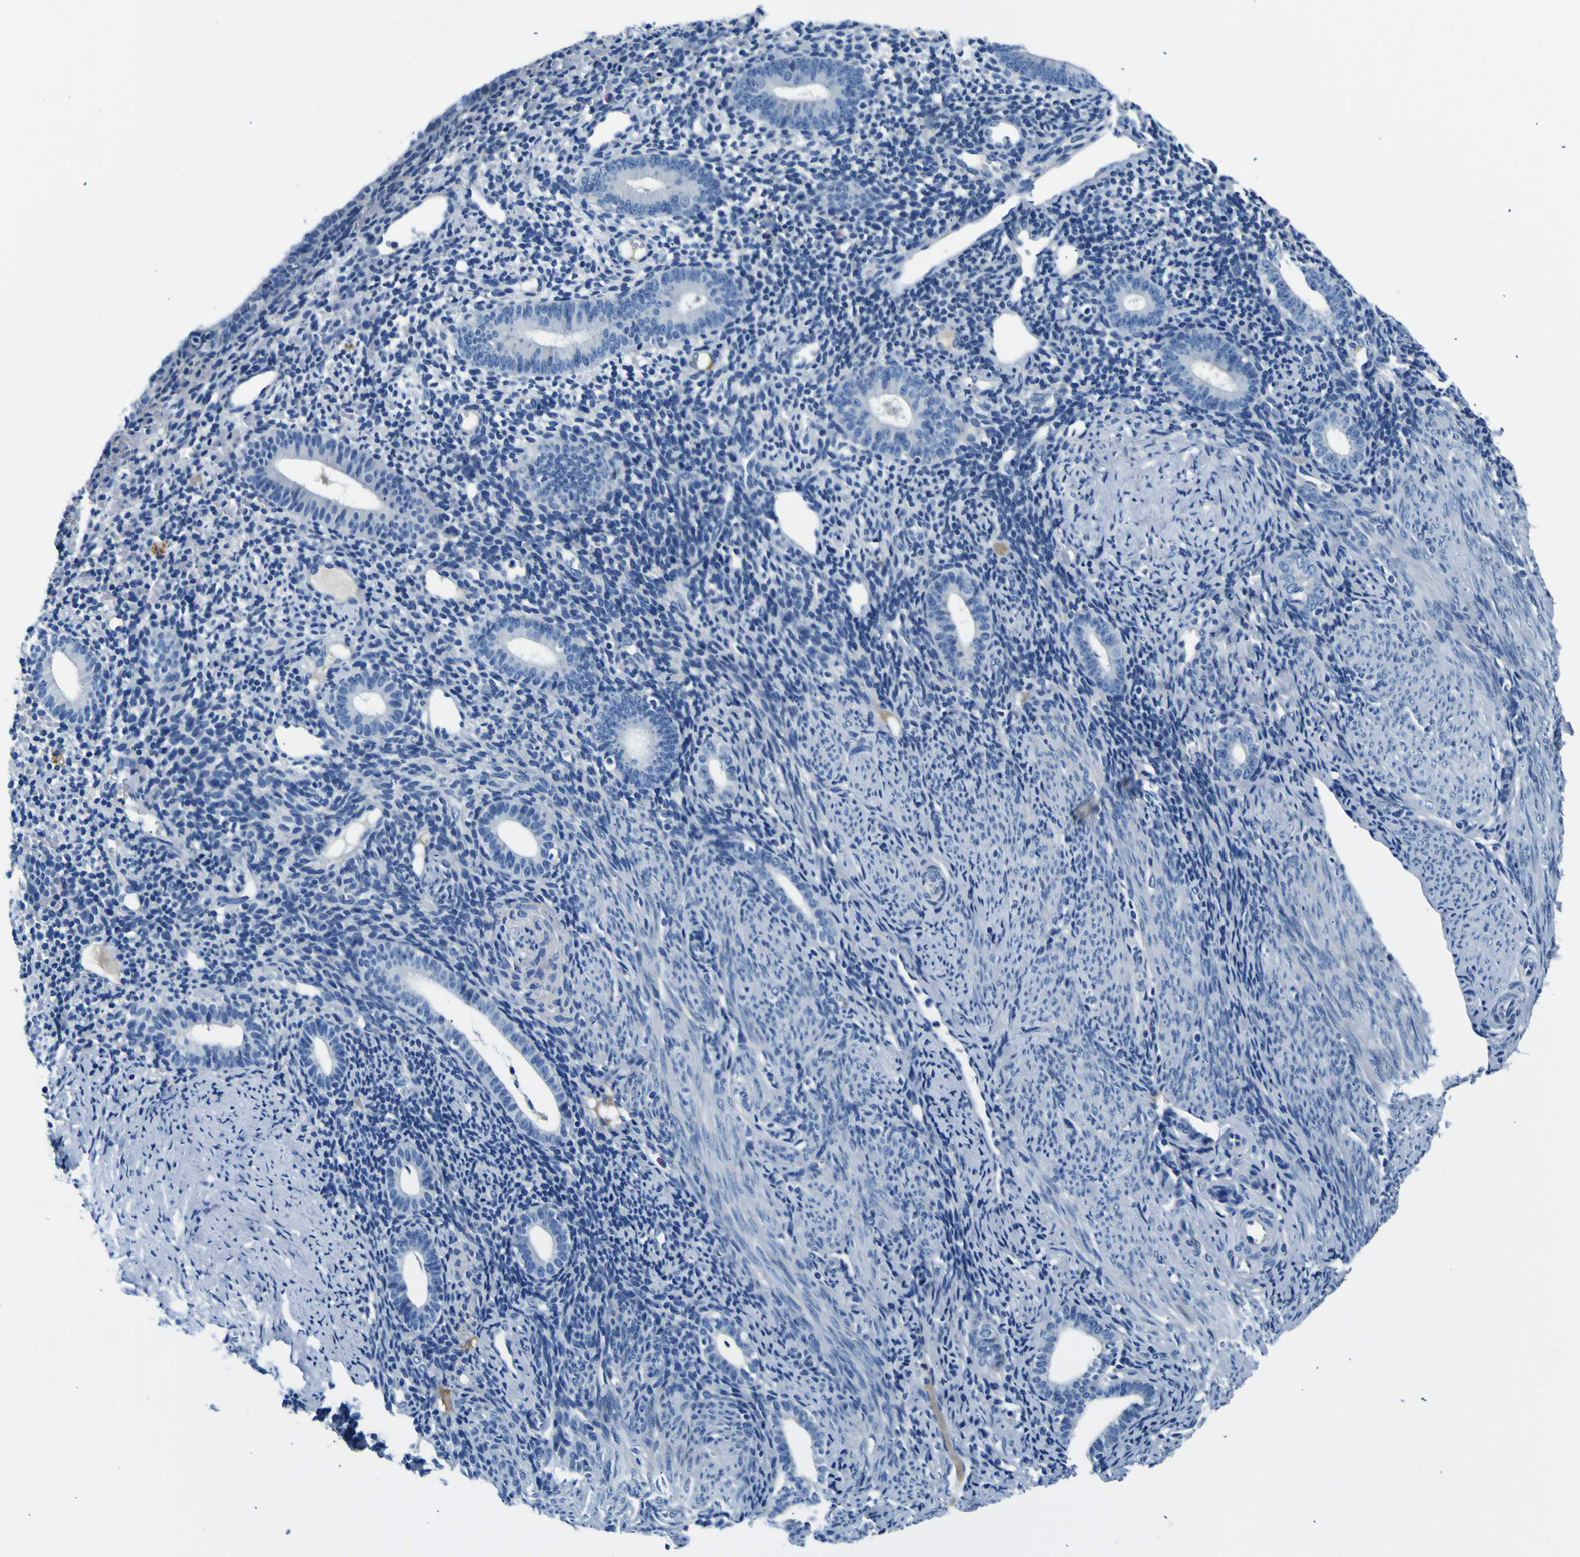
{"staining": {"intensity": "negative", "quantity": "none", "location": "none"}, "tissue": "endometrium", "cell_type": "Cells in endometrial stroma", "image_type": "normal", "snomed": [{"axis": "morphology", "description": "Normal tissue, NOS"}, {"axis": "topography", "description": "Endometrium"}], "caption": "High magnification brightfield microscopy of benign endometrium stained with DAB (brown) and counterstained with hematoxylin (blue): cells in endometrial stroma show no significant expression. (Immunohistochemistry (ihc), brightfield microscopy, high magnification).", "gene": "ADGRA2", "patient": {"sex": "female", "age": 50}}